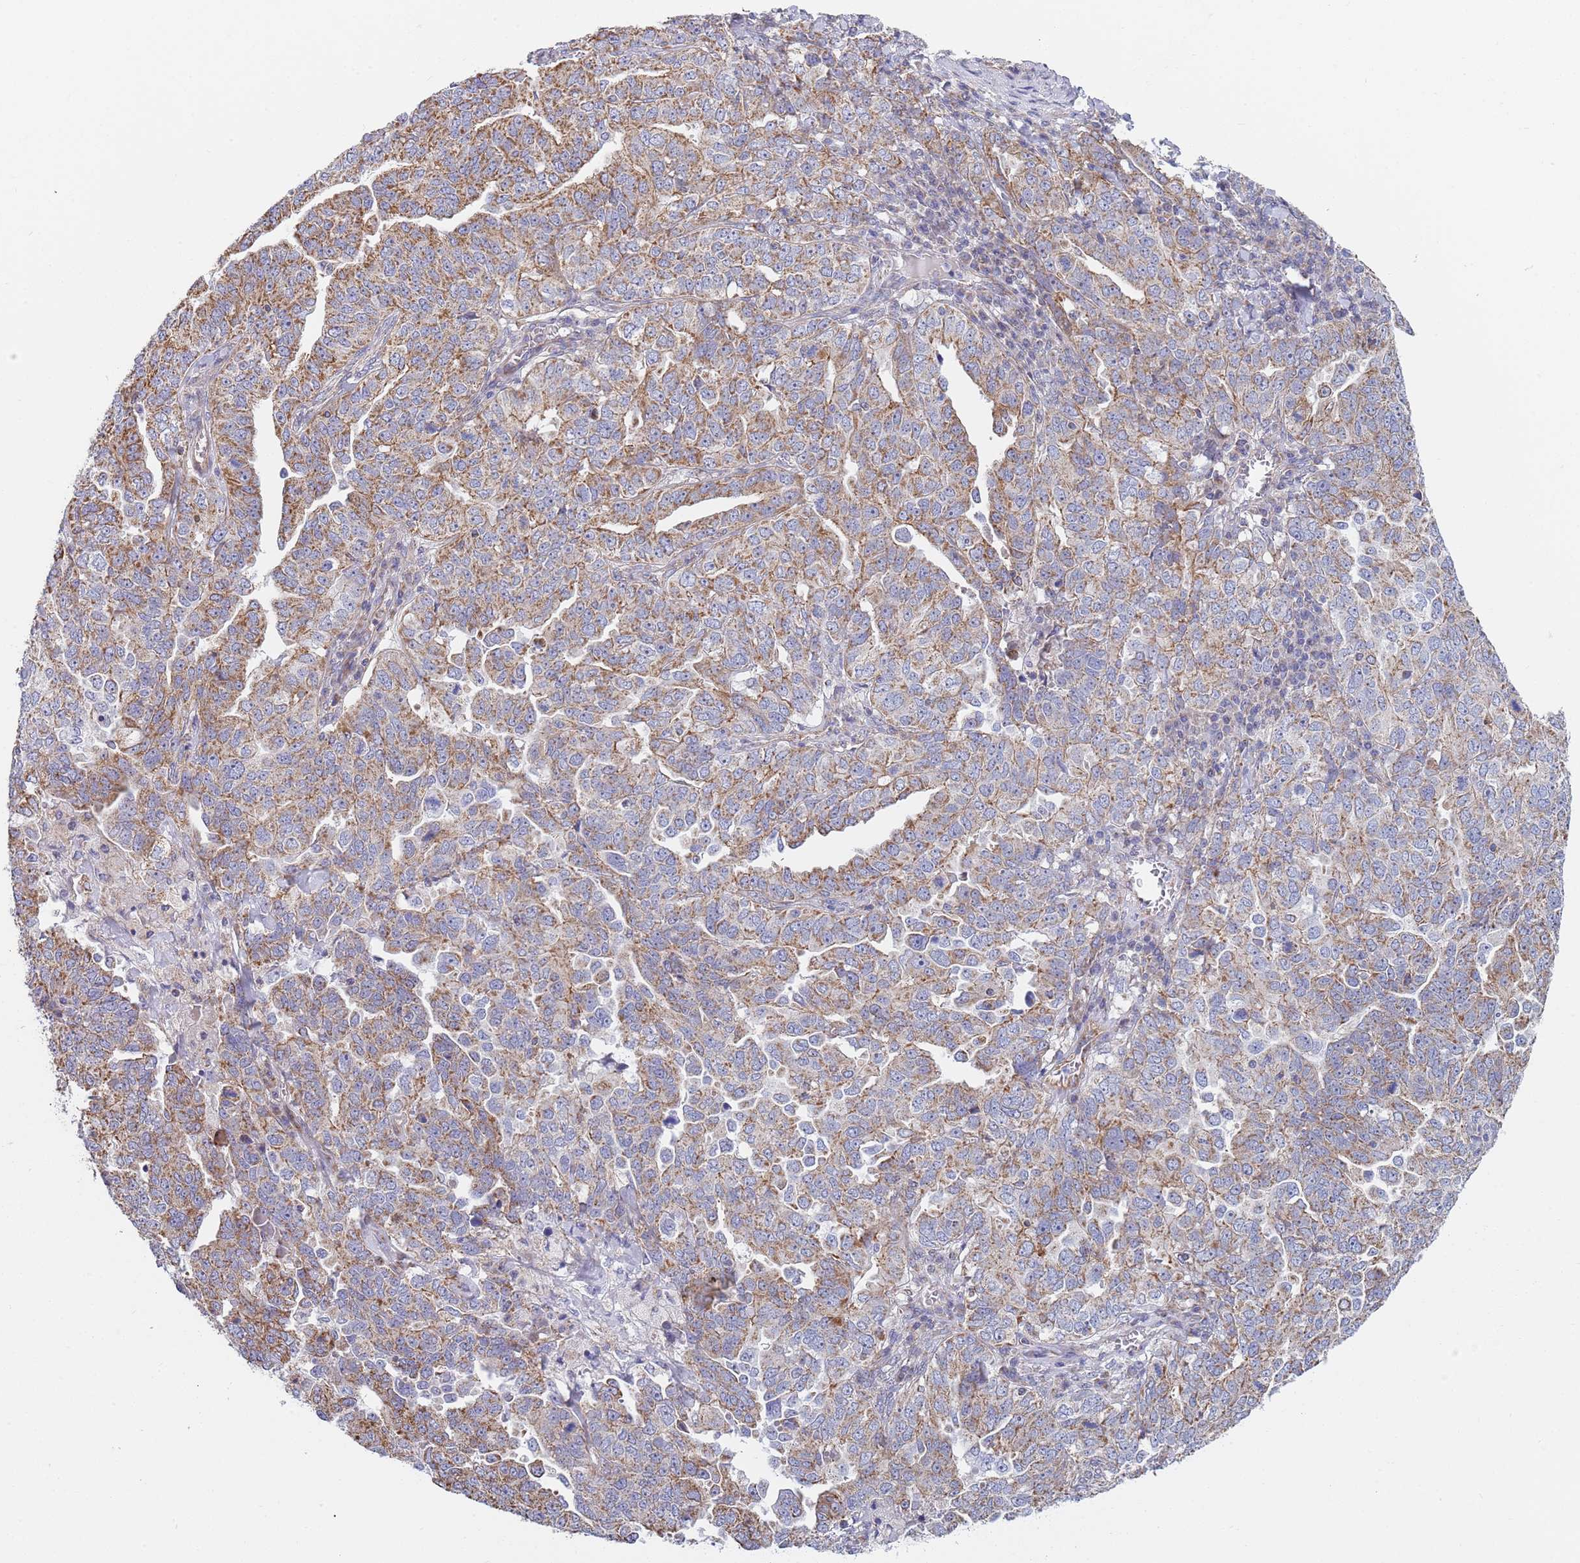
{"staining": {"intensity": "moderate", "quantity": ">75%", "location": "cytoplasmic/membranous"}, "tissue": "ovarian cancer", "cell_type": "Tumor cells", "image_type": "cancer", "snomed": [{"axis": "morphology", "description": "Carcinoma, endometroid"}, {"axis": "topography", "description": "Ovary"}], "caption": "Protein expression analysis of ovarian cancer (endometroid carcinoma) demonstrates moderate cytoplasmic/membranous positivity in about >75% of tumor cells.", "gene": "PWWP3A", "patient": {"sex": "female", "age": 62}}